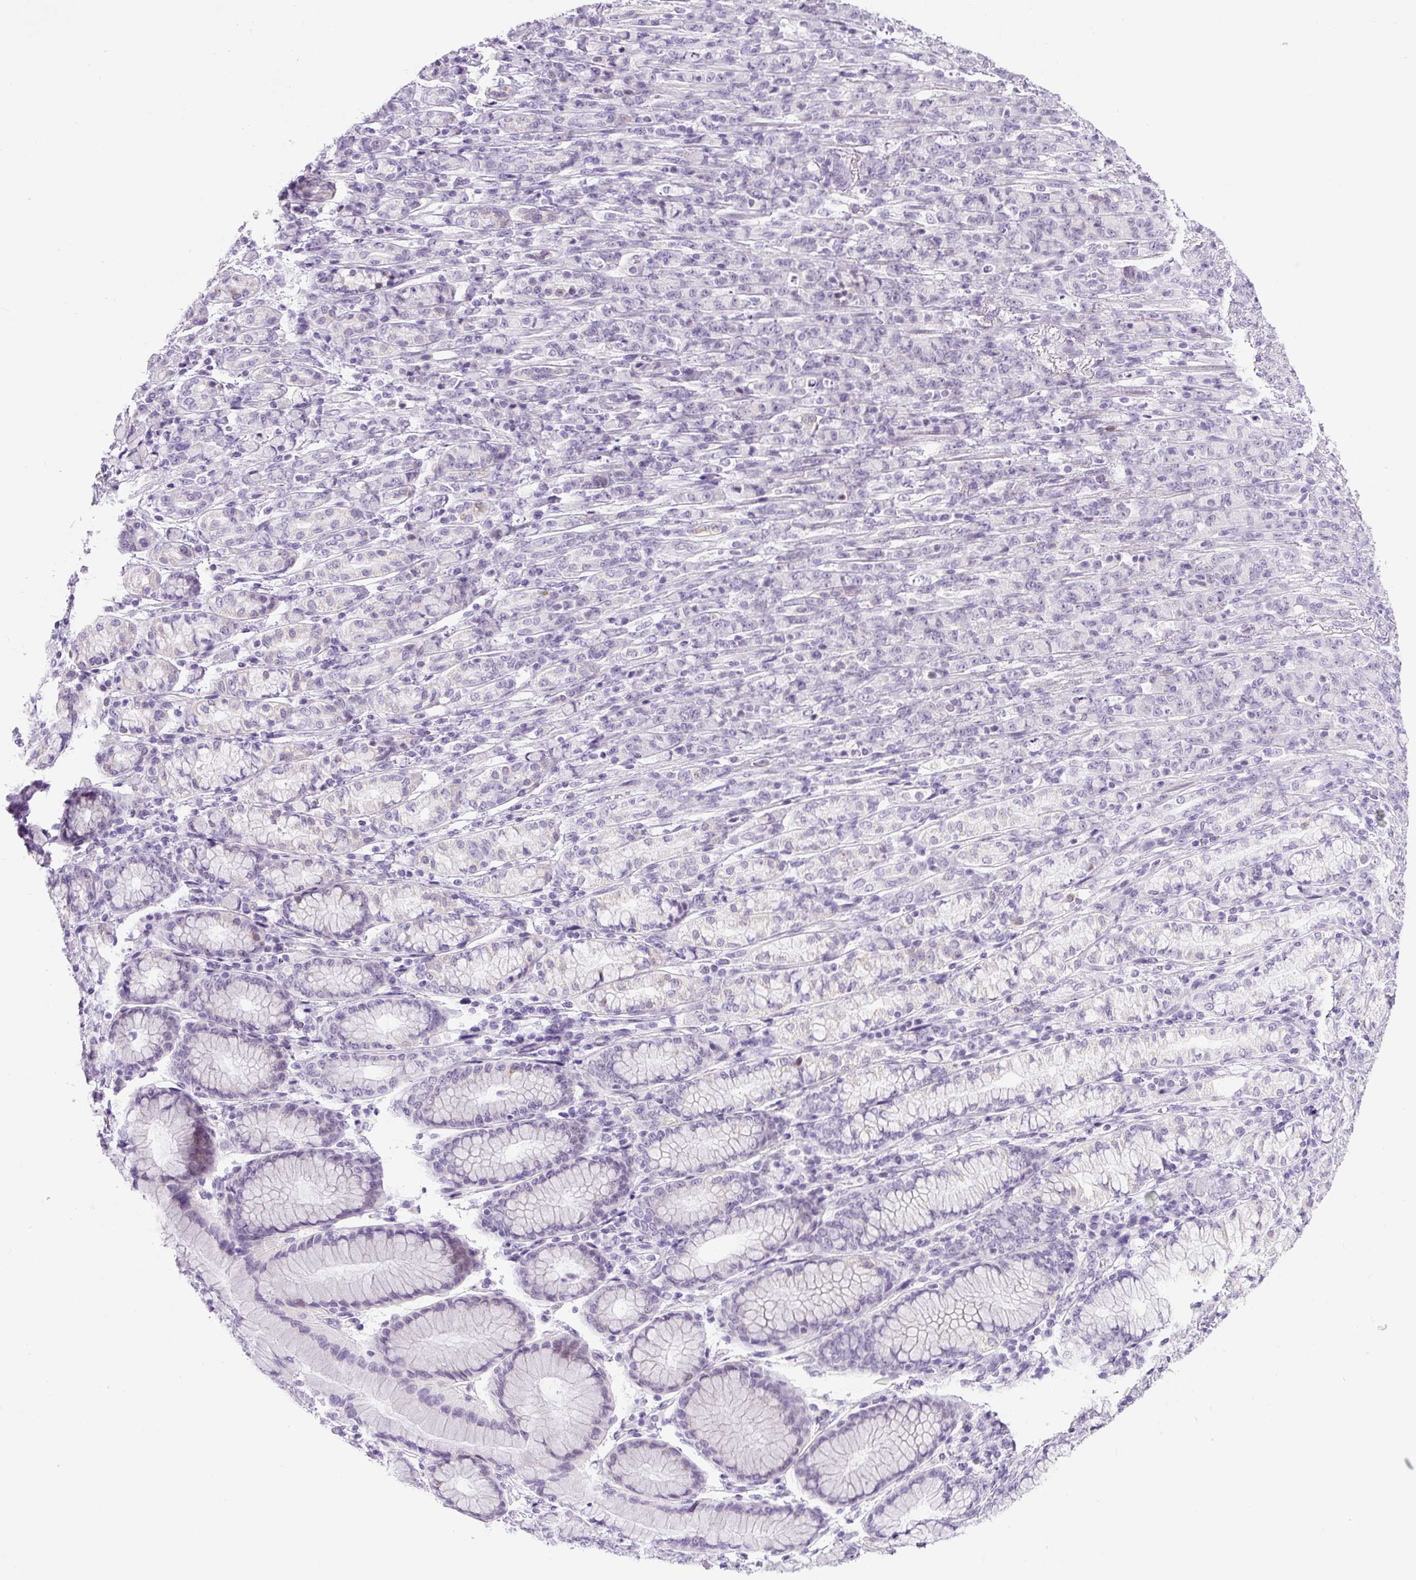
{"staining": {"intensity": "negative", "quantity": "none", "location": "none"}, "tissue": "stomach cancer", "cell_type": "Tumor cells", "image_type": "cancer", "snomed": [{"axis": "morphology", "description": "Normal tissue, NOS"}, {"axis": "morphology", "description": "Adenocarcinoma, NOS"}, {"axis": "topography", "description": "Stomach"}], "caption": "This is a image of IHC staining of adenocarcinoma (stomach), which shows no staining in tumor cells.", "gene": "RHBDD2", "patient": {"sex": "female", "age": 79}}